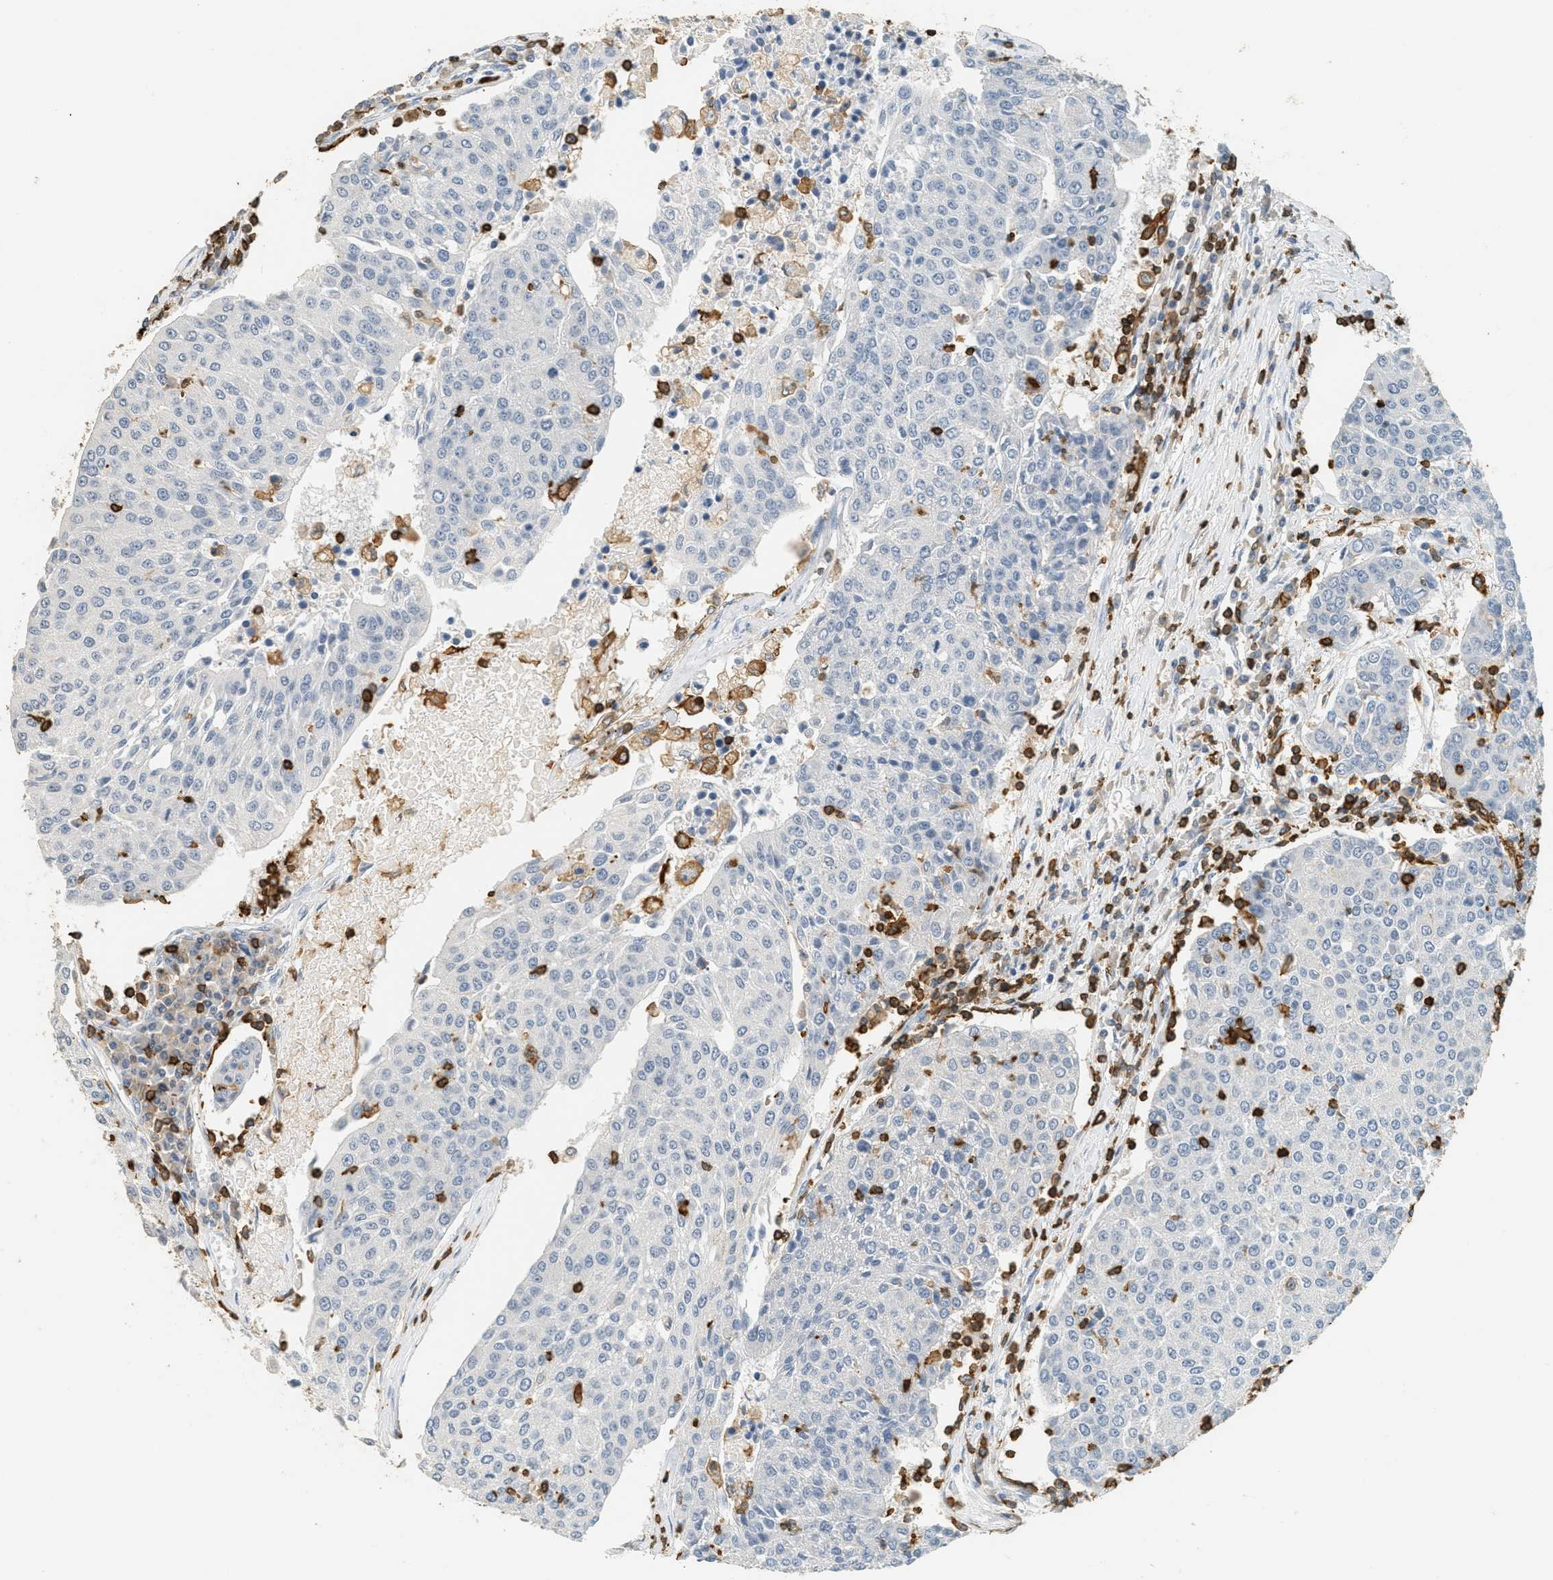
{"staining": {"intensity": "negative", "quantity": "none", "location": "none"}, "tissue": "urothelial cancer", "cell_type": "Tumor cells", "image_type": "cancer", "snomed": [{"axis": "morphology", "description": "Urothelial carcinoma, High grade"}, {"axis": "topography", "description": "Urinary bladder"}], "caption": "There is no significant positivity in tumor cells of urothelial carcinoma (high-grade).", "gene": "LSP1", "patient": {"sex": "female", "age": 85}}